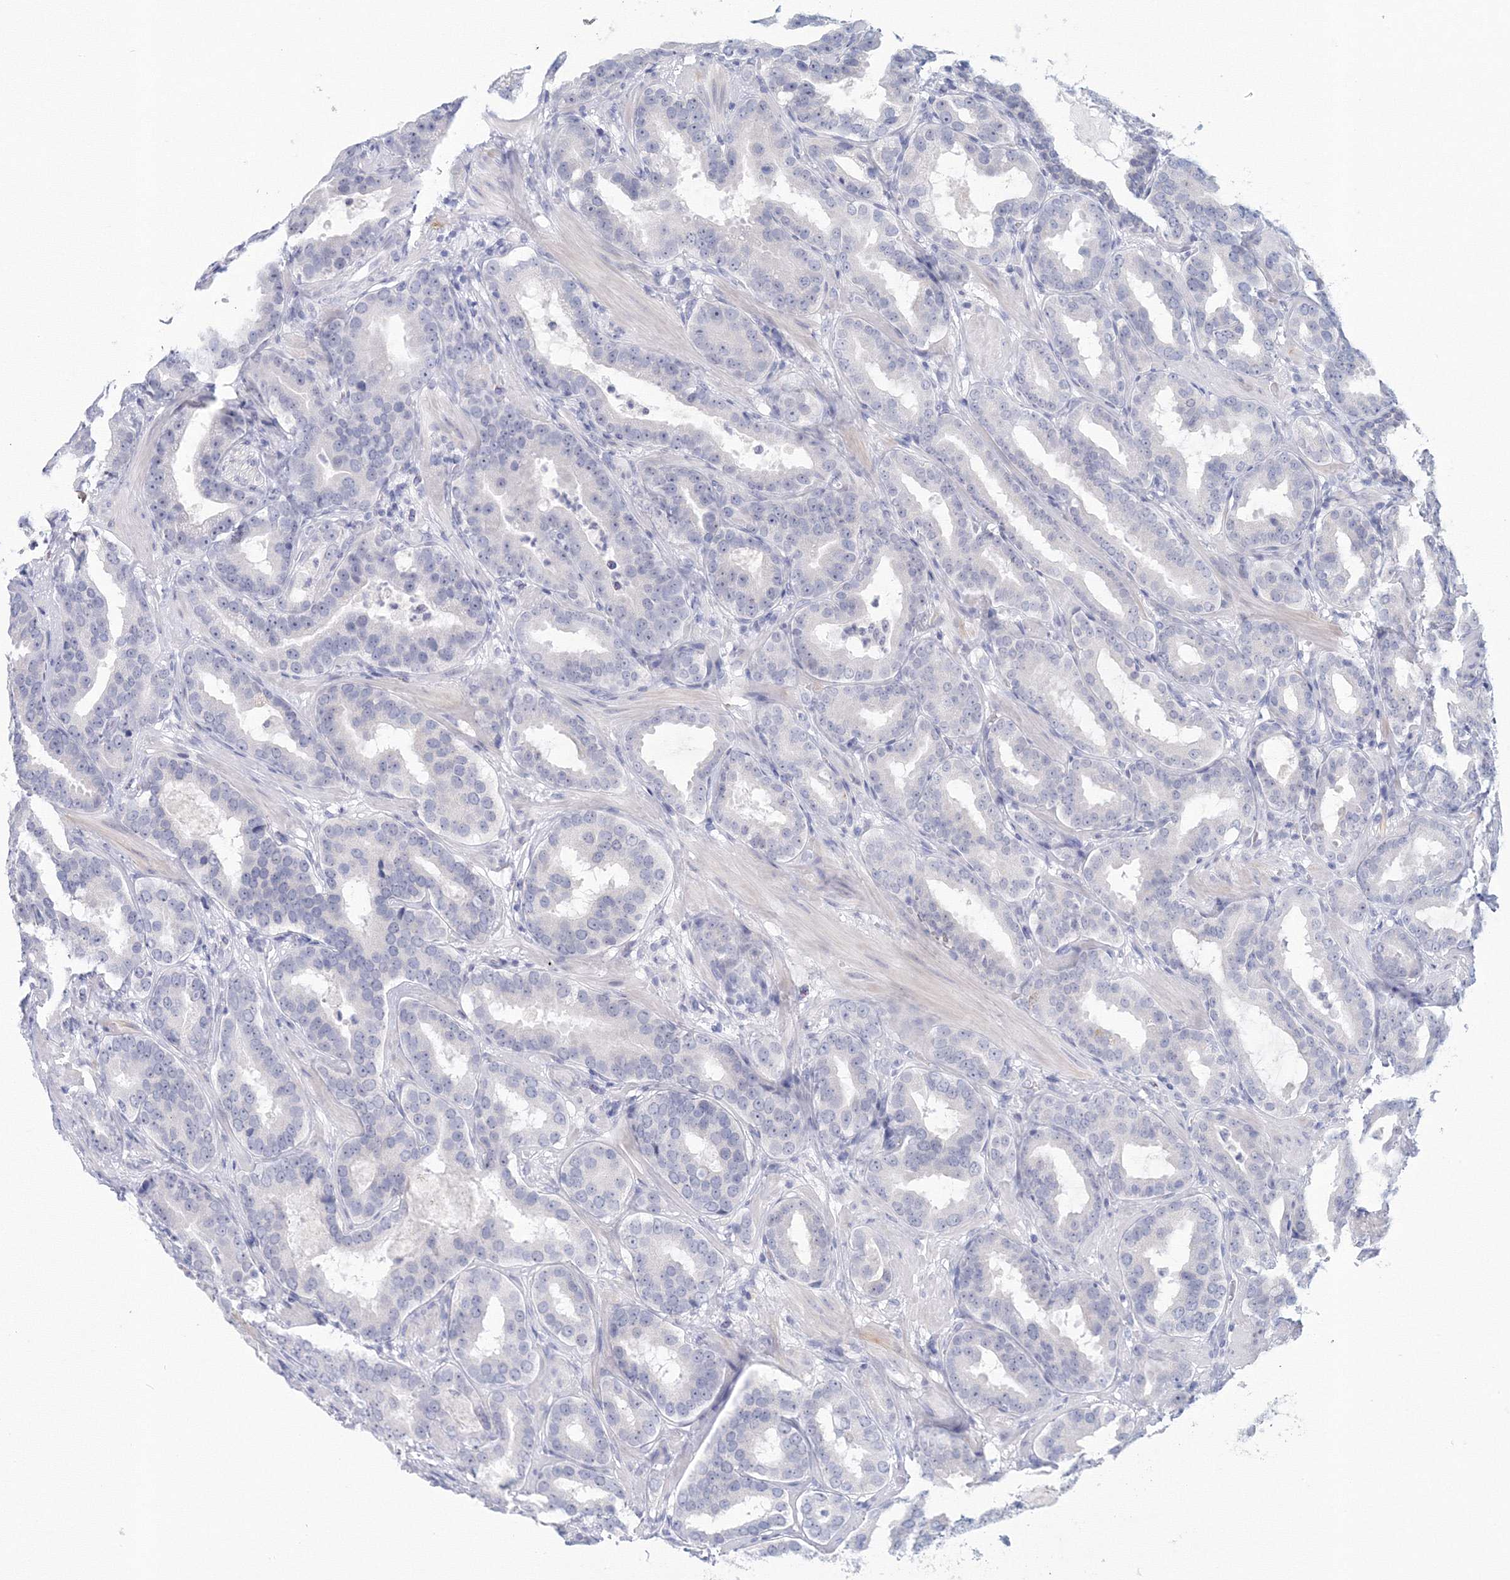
{"staining": {"intensity": "negative", "quantity": "none", "location": "none"}, "tissue": "prostate cancer", "cell_type": "Tumor cells", "image_type": "cancer", "snomed": [{"axis": "morphology", "description": "Adenocarcinoma, Low grade"}, {"axis": "topography", "description": "Prostate"}], "caption": "DAB (3,3'-diaminobenzidine) immunohistochemical staining of human prostate adenocarcinoma (low-grade) reveals no significant staining in tumor cells.", "gene": "VSIG1", "patient": {"sex": "male", "age": 59}}